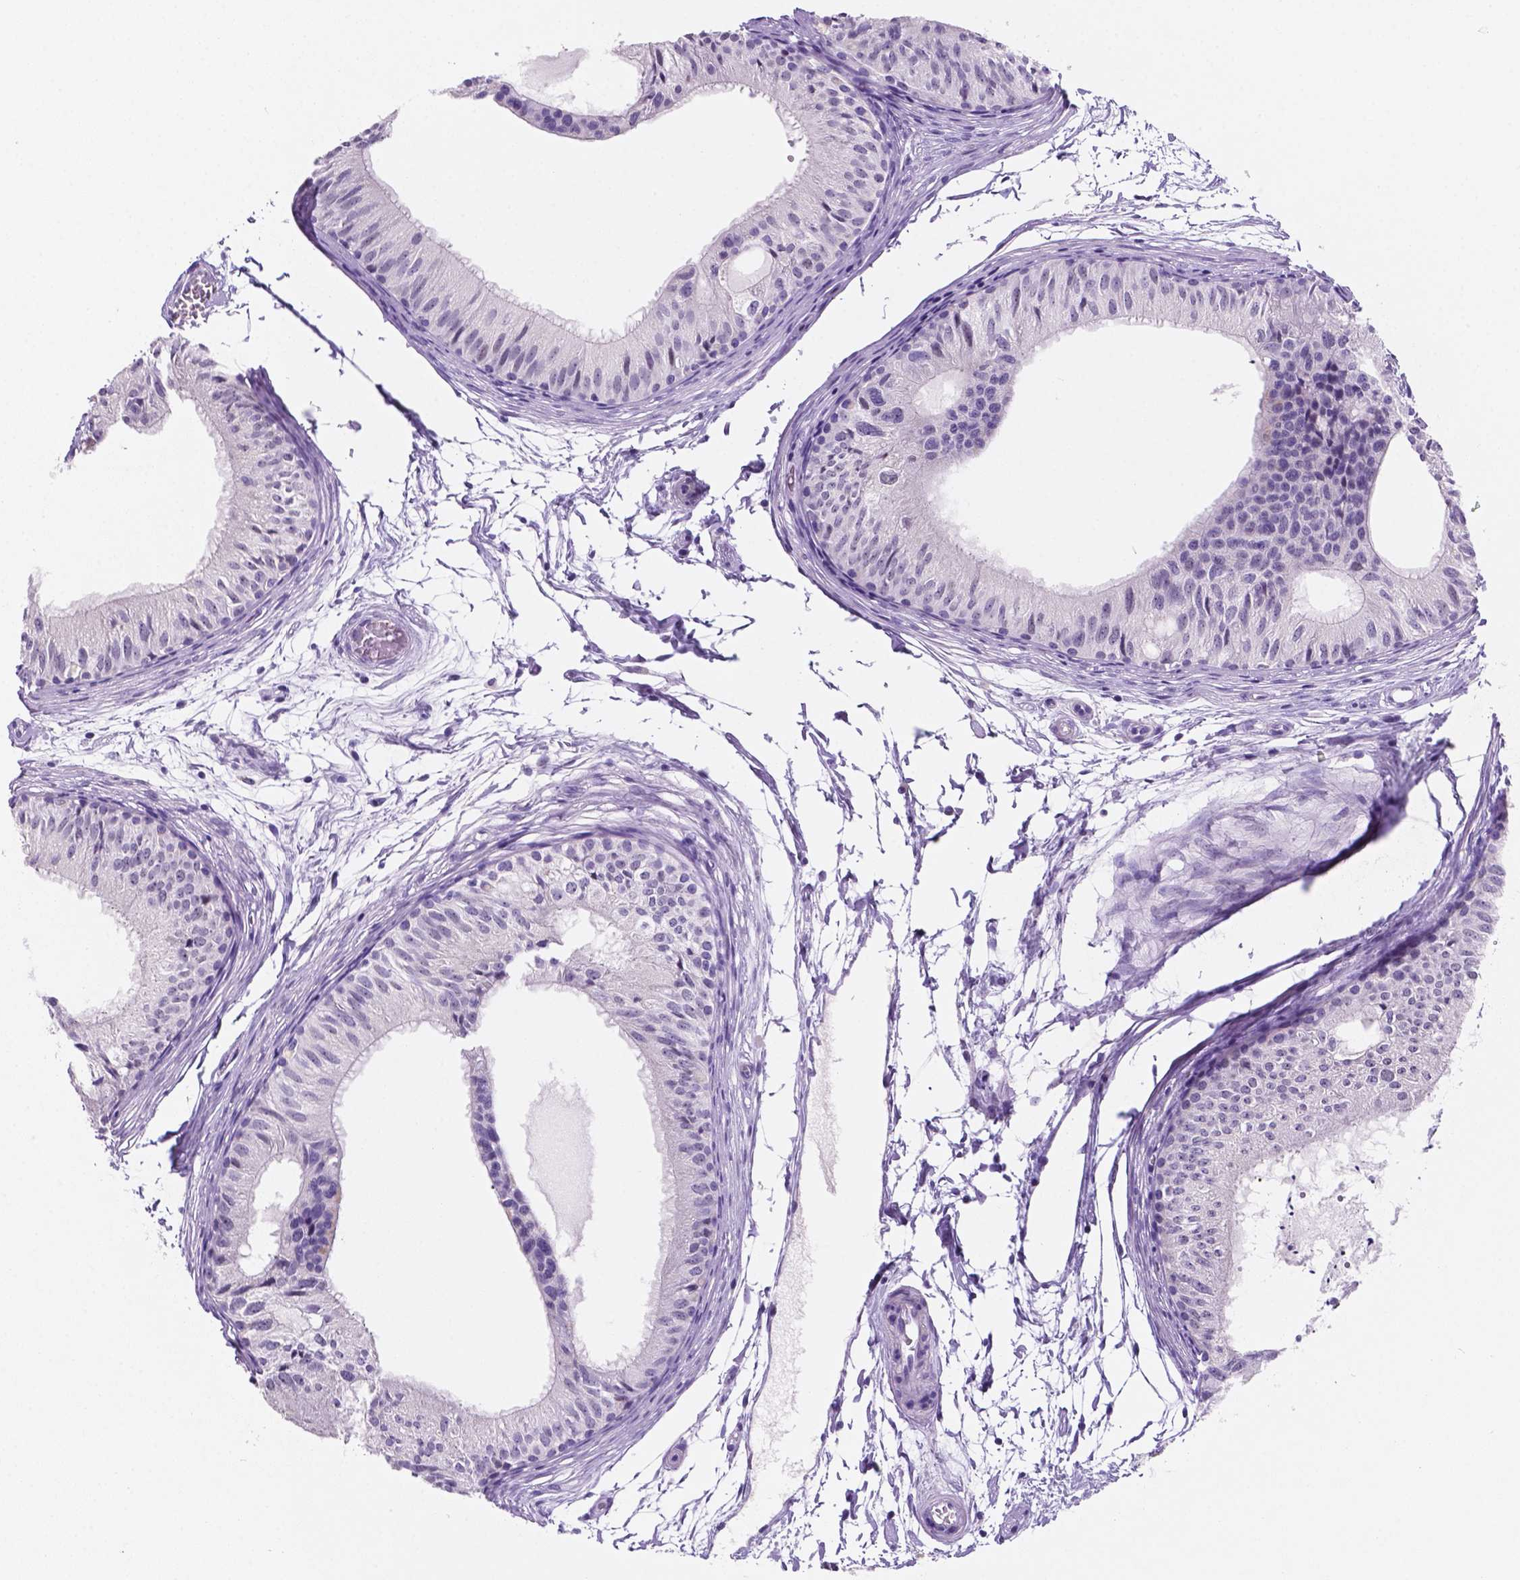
{"staining": {"intensity": "negative", "quantity": "none", "location": "none"}, "tissue": "epididymis", "cell_type": "Glandular cells", "image_type": "normal", "snomed": [{"axis": "morphology", "description": "Normal tissue, NOS"}, {"axis": "topography", "description": "Epididymis"}], "caption": "An IHC image of benign epididymis is shown. There is no staining in glandular cells of epididymis.", "gene": "EBLN2", "patient": {"sex": "male", "age": 25}}